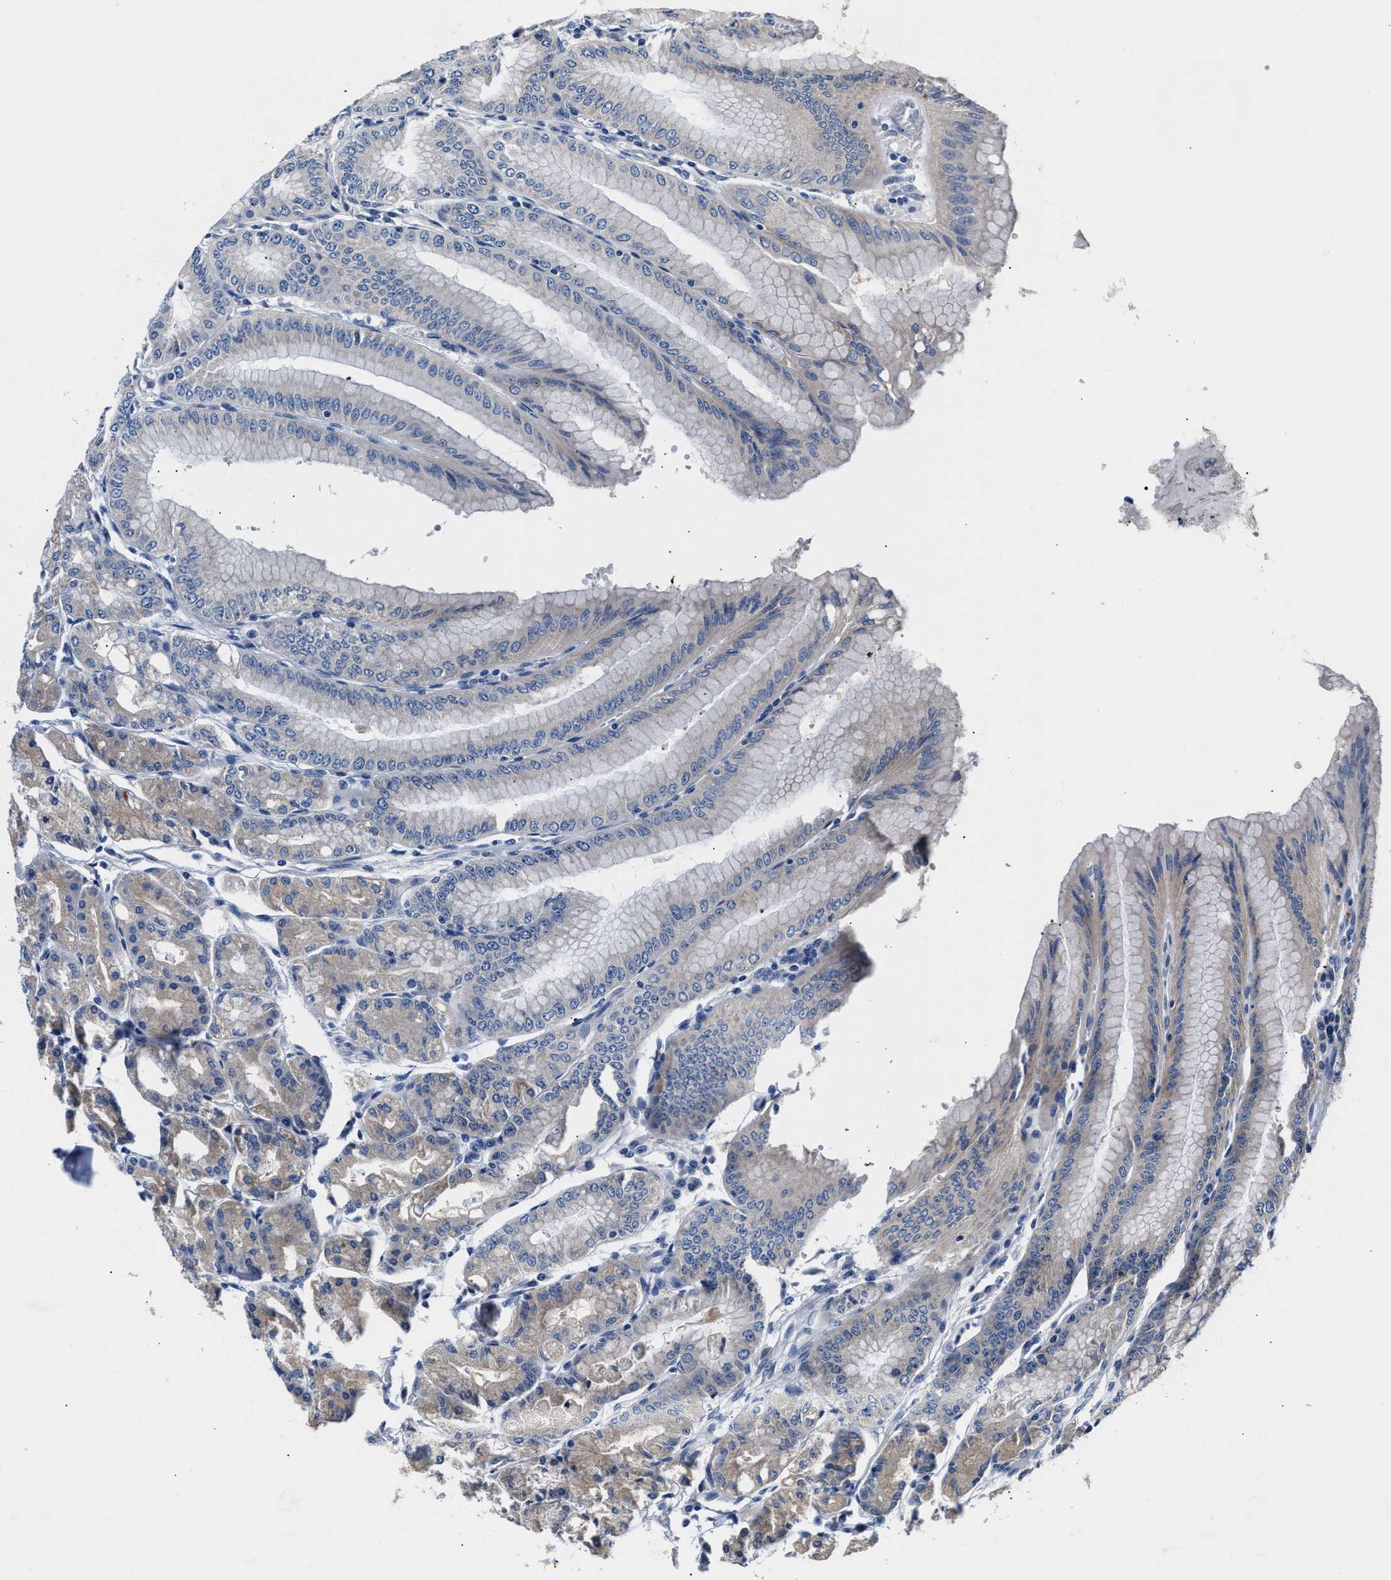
{"staining": {"intensity": "moderate", "quantity": "25%-75%", "location": "cytoplasmic/membranous"}, "tissue": "stomach", "cell_type": "Glandular cells", "image_type": "normal", "snomed": [{"axis": "morphology", "description": "Normal tissue, NOS"}, {"axis": "topography", "description": "Stomach, lower"}], "caption": "Benign stomach displays moderate cytoplasmic/membranous staining in about 25%-75% of glandular cells The protein of interest is stained brown, and the nuclei are stained in blue (DAB IHC with brightfield microscopy, high magnification)..", "gene": "FAM185A", "patient": {"sex": "male", "age": 71}}